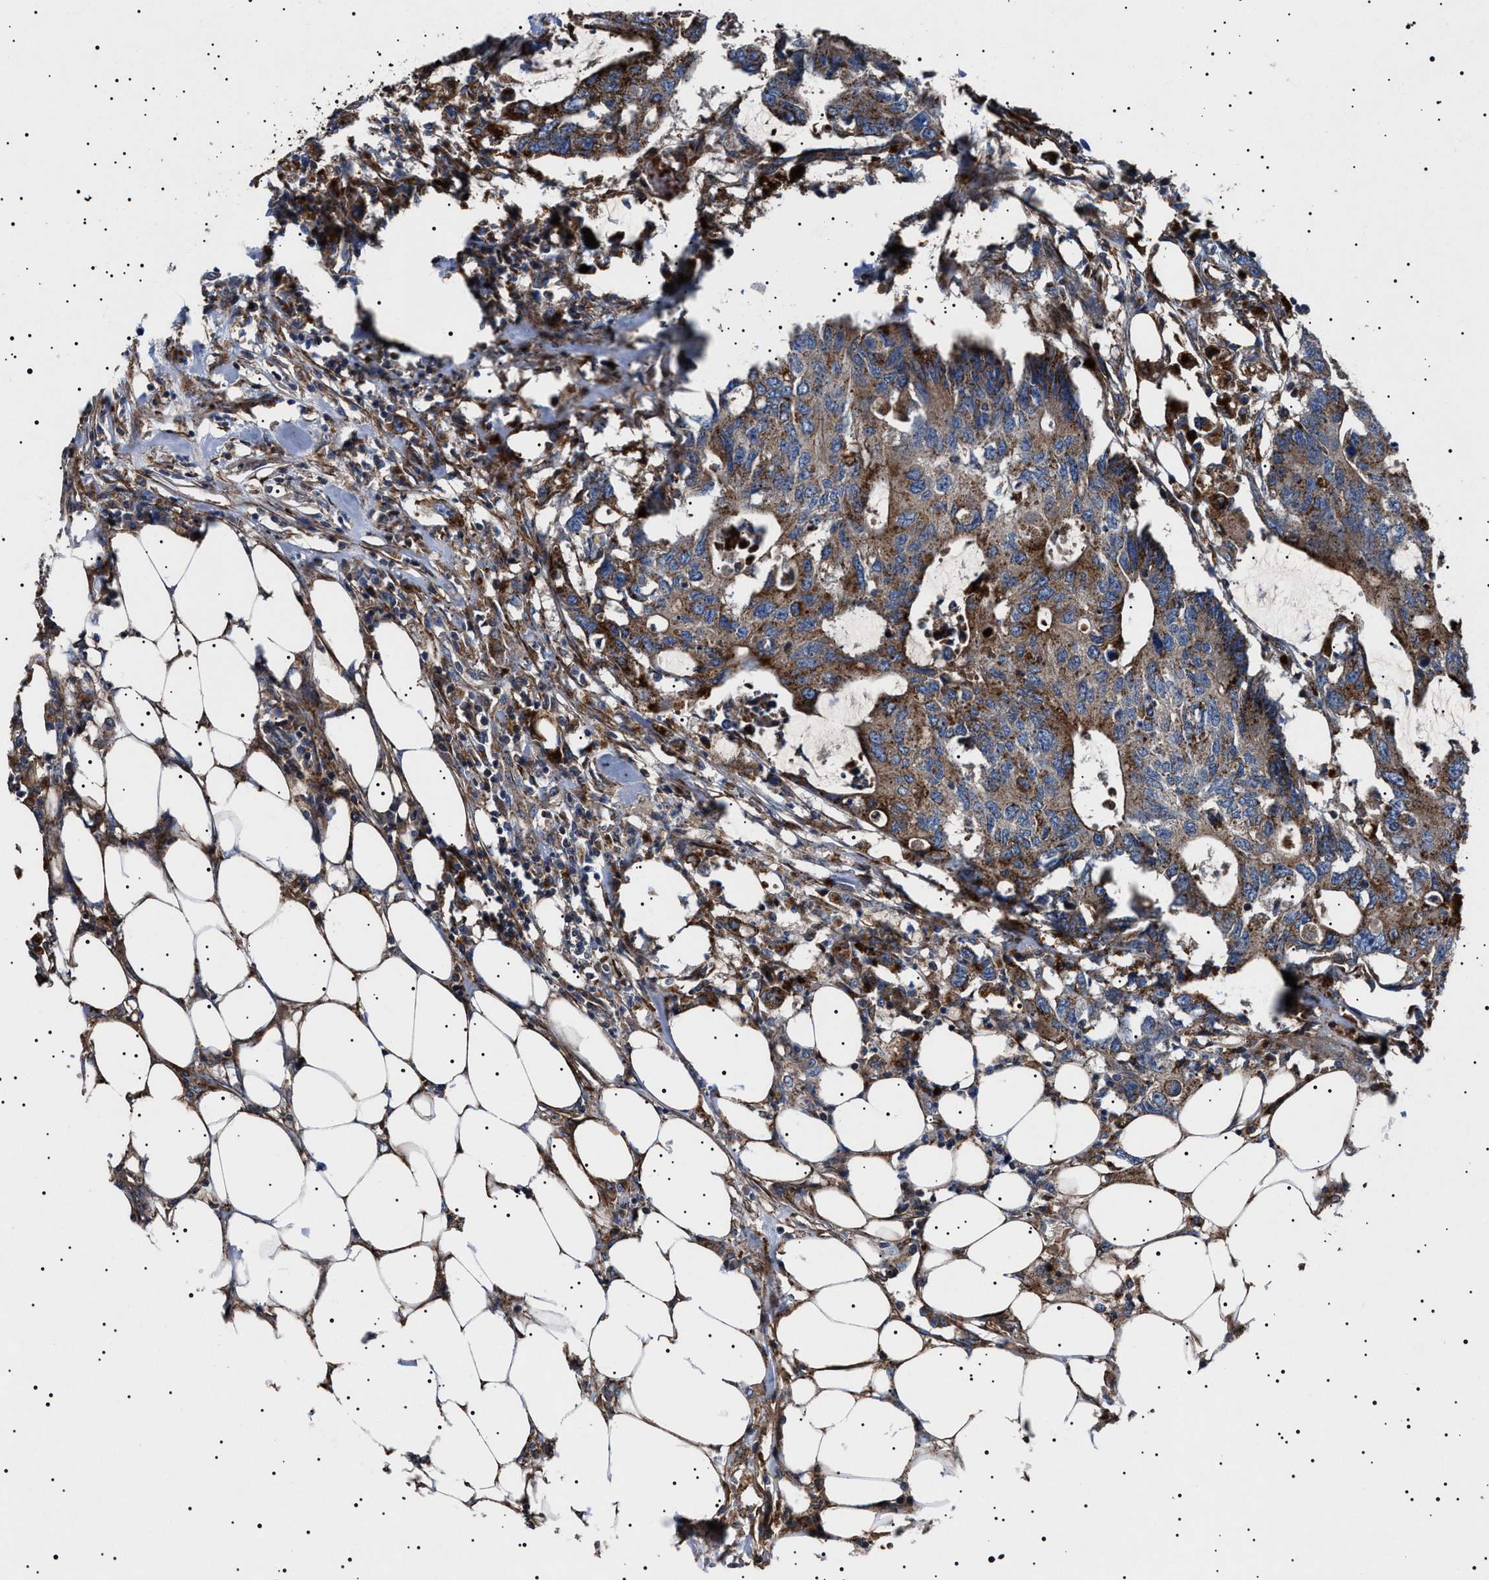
{"staining": {"intensity": "moderate", "quantity": ">75%", "location": "cytoplasmic/membranous"}, "tissue": "colorectal cancer", "cell_type": "Tumor cells", "image_type": "cancer", "snomed": [{"axis": "morphology", "description": "Adenocarcinoma, NOS"}, {"axis": "topography", "description": "Colon"}], "caption": "Protein staining of adenocarcinoma (colorectal) tissue shows moderate cytoplasmic/membranous staining in about >75% of tumor cells.", "gene": "NEU1", "patient": {"sex": "male", "age": 71}}